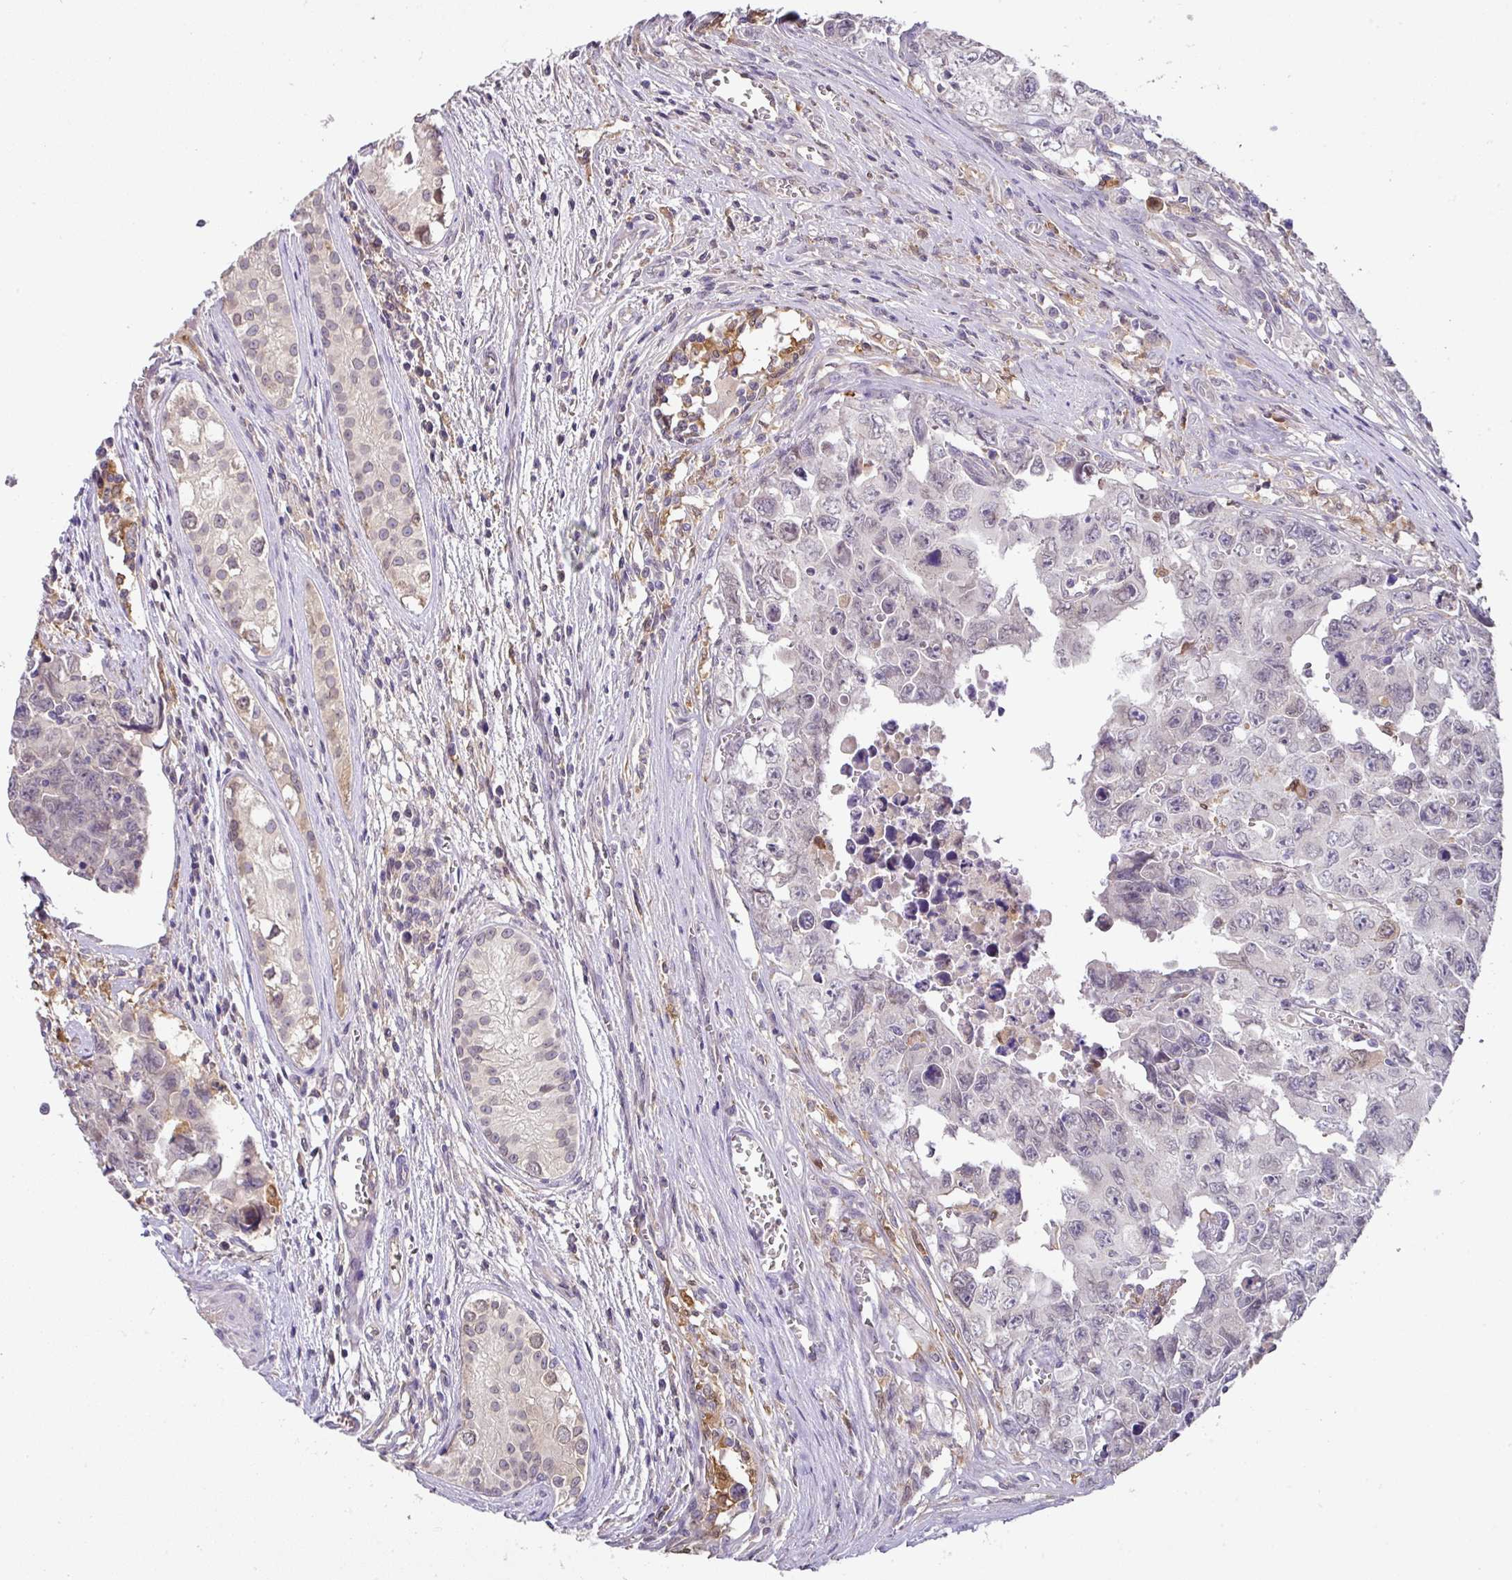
{"staining": {"intensity": "negative", "quantity": "none", "location": "none"}, "tissue": "testis cancer", "cell_type": "Tumor cells", "image_type": "cancer", "snomed": [{"axis": "morphology", "description": "Carcinoma, Embryonal, NOS"}, {"axis": "topography", "description": "Testis"}], "caption": "A micrograph of embryonal carcinoma (testis) stained for a protein exhibits no brown staining in tumor cells.", "gene": "GCNT7", "patient": {"sex": "male", "age": 24}}